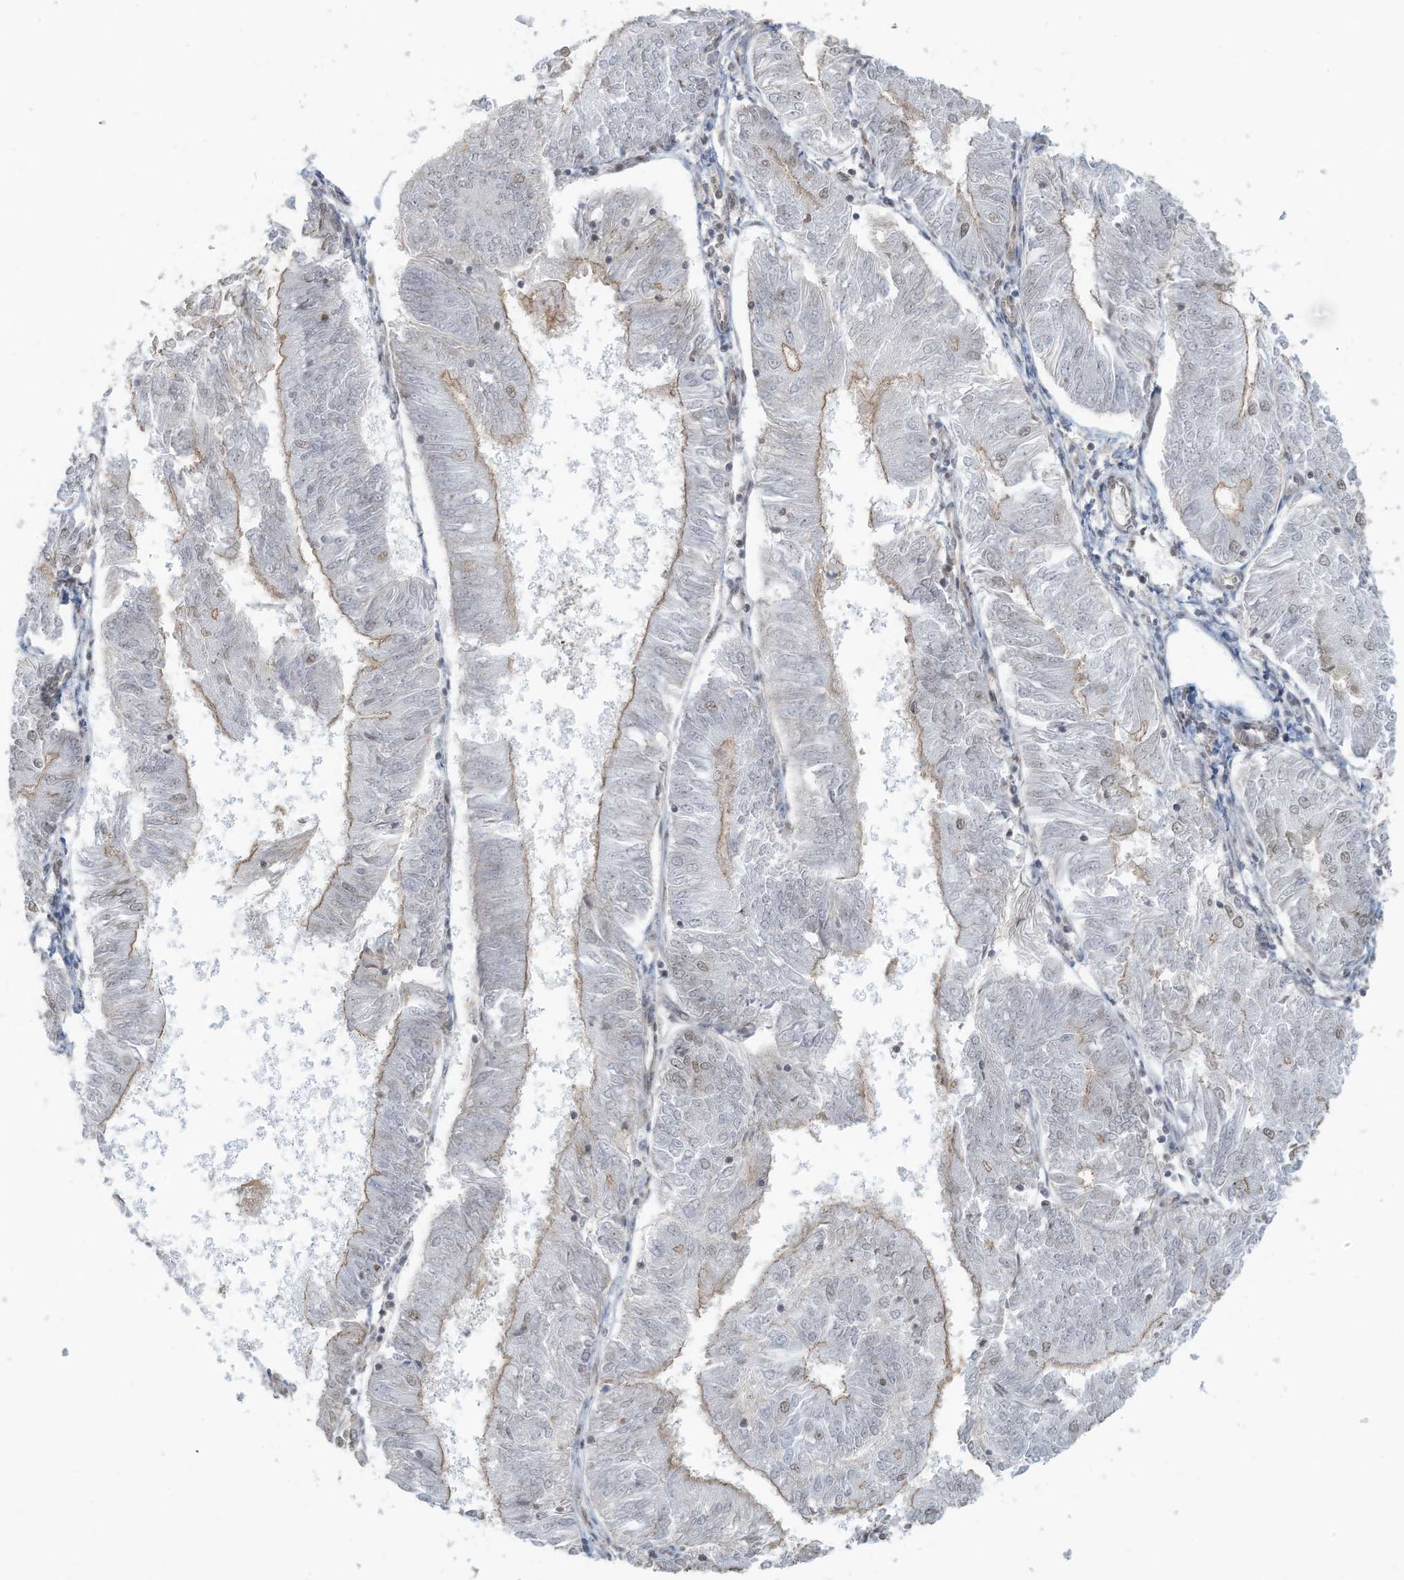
{"staining": {"intensity": "weak", "quantity": "25%-75%", "location": "cytoplasmic/membranous,nuclear"}, "tissue": "endometrial cancer", "cell_type": "Tumor cells", "image_type": "cancer", "snomed": [{"axis": "morphology", "description": "Adenocarcinoma, NOS"}, {"axis": "topography", "description": "Endometrium"}], "caption": "An image of human endometrial cancer (adenocarcinoma) stained for a protein demonstrates weak cytoplasmic/membranous and nuclear brown staining in tumor cells. (DAB (3,3'-diaminobenzidine) IHC with brightfield microscopy, high magnification).", "gene": "DBR1", "patient": {"sex": "female", "age": 58}}